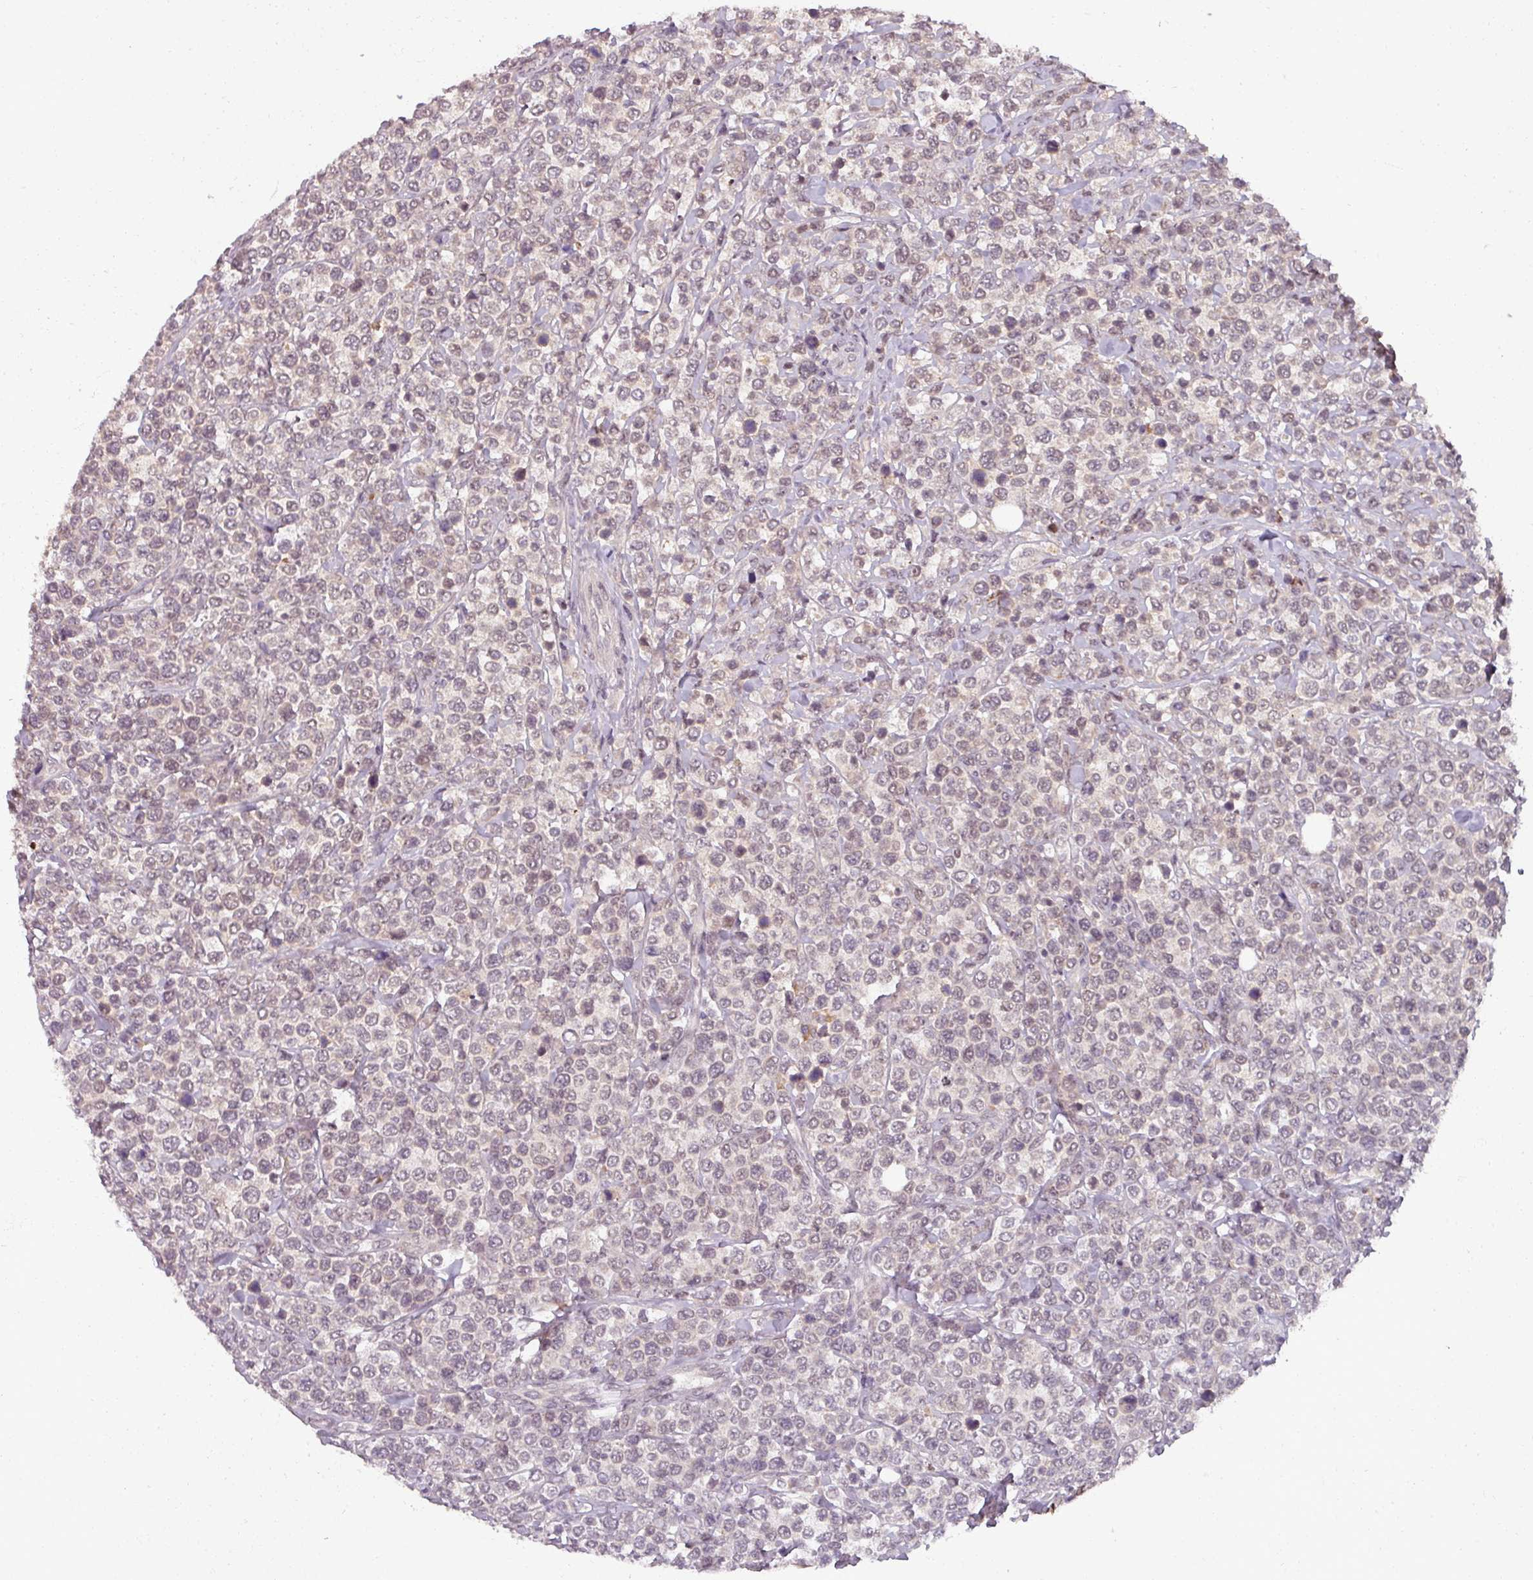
{"staining": {"intensity": "negative", "quantity": "none", "location": "none"}, "tissue": "lymphoma", "cell_type": "Tumor cells", "image_type": "cancer", "snomed": [{"axis": "morphology", "description": "Malignant lymphoma, non-Hodgkin's type, Low grade"}, {"axis": "topography", "description": "Lymph node"}], "caption": "This is an immunohistochemistry (IHC) photomicrograph of human low-grade malignant lymphoma, non-Hodgkin's type. There is no positivity in tumor cells.", "gene": "POLR2G", "patient": {"sex": "male", "age": 60}}